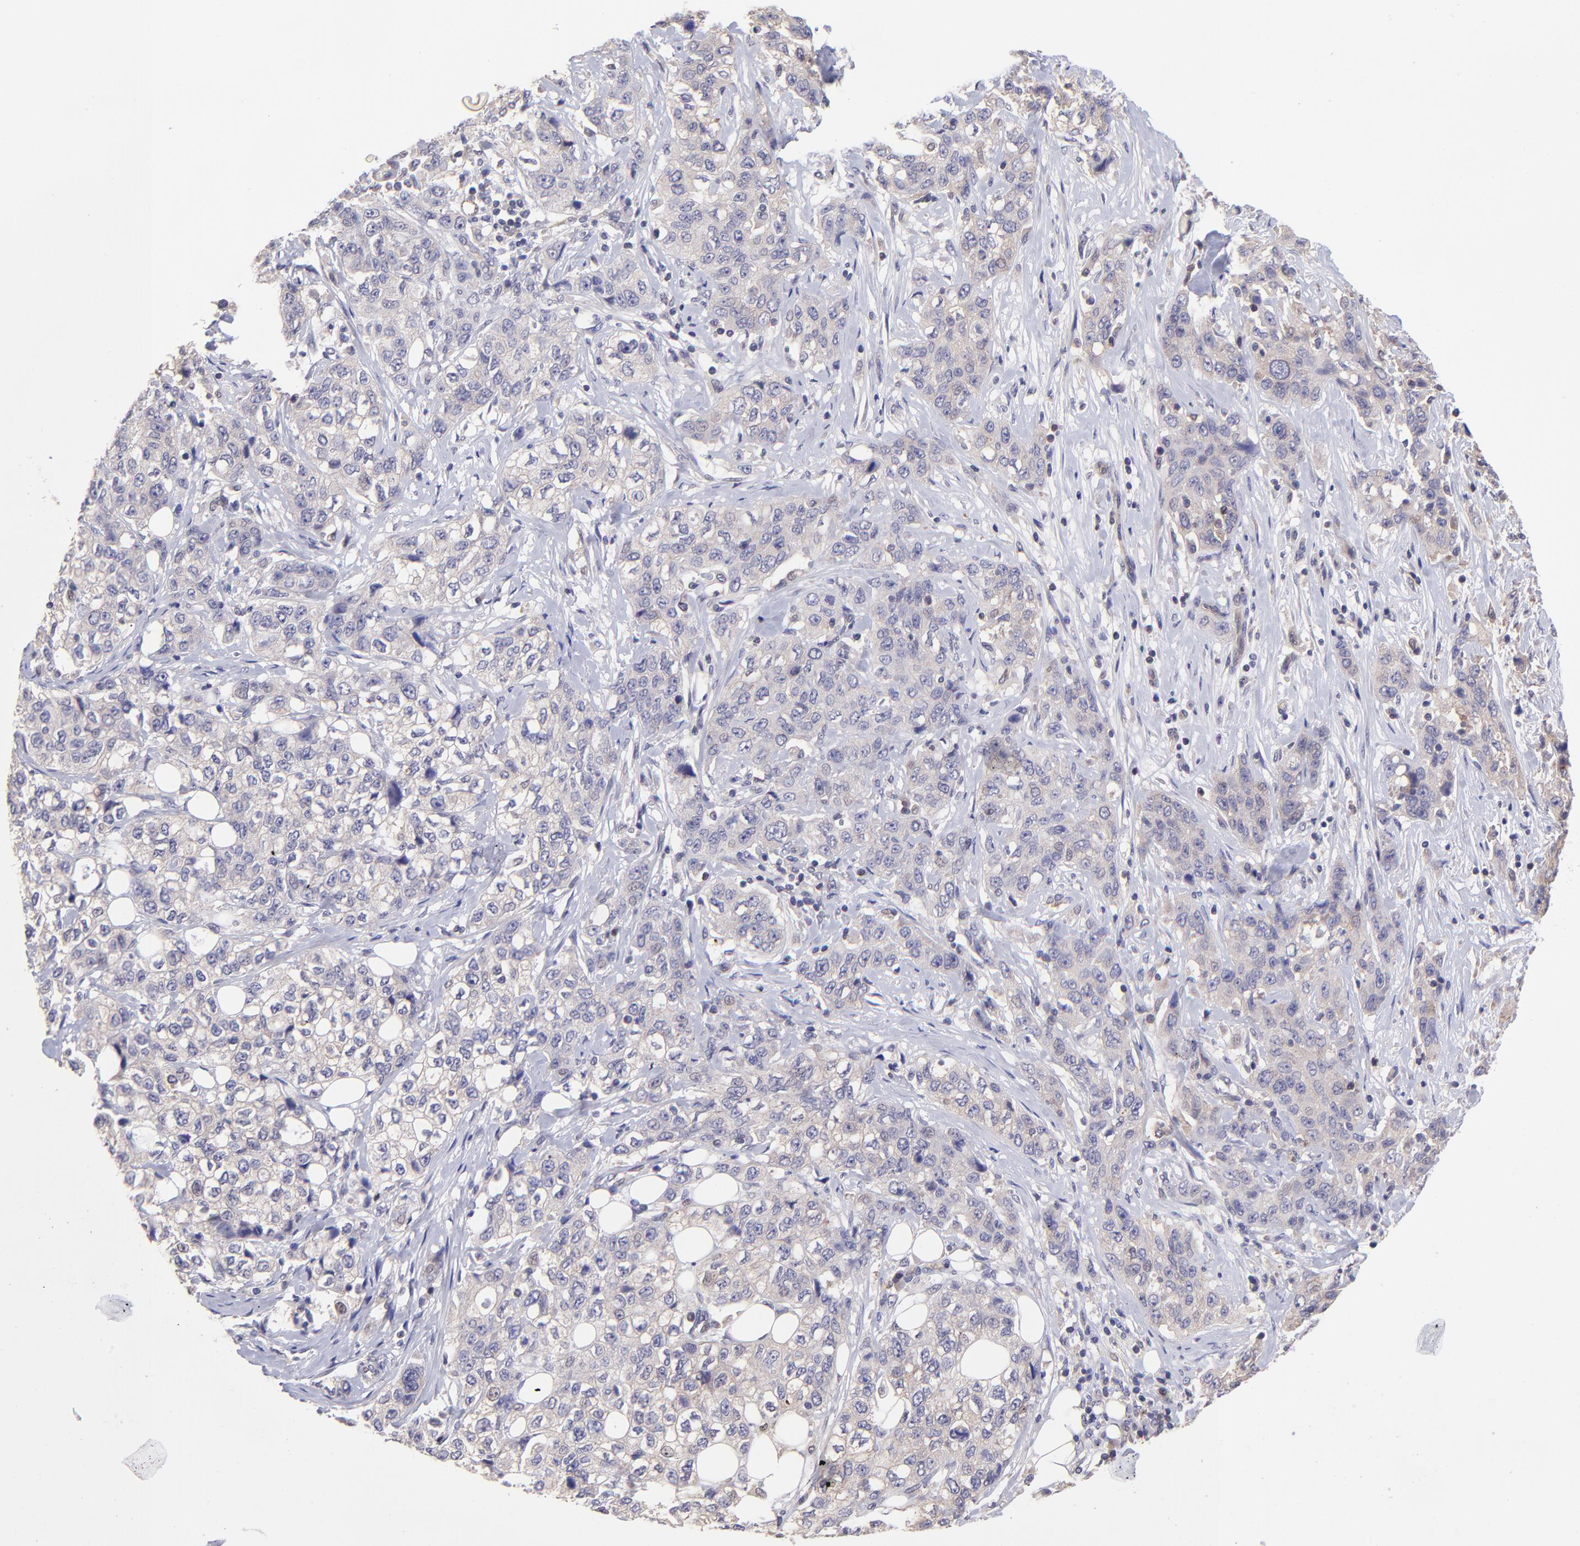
{"staining": {"intensity": "weak", "quantity": "25%-75%", "location": "cytoplasmic/membranous"}, "tissue": "stomach cancer", "cell_type": "Tumor cells", "image_type": "cancer", "snomed": [{"axis": "morphology", "description": "Adenocarcinoma, NOS"}, {"axis": "topography", "description": "Stomach"}], "caption": "Immunohistochemistry (IHC) histopathology image of neoplastic tissue: human stomach cancer (adenocarcinoma) stained using immunohistochemistry (IHC) demonstrates low levels of weak protein expression localized specifically in the cytoplasmic/membranous of tumor cells, appearing as a cytoplasmic/membranous brown color.", "gene": "NSF", "patient": {"sex": "male", "age": 48}}